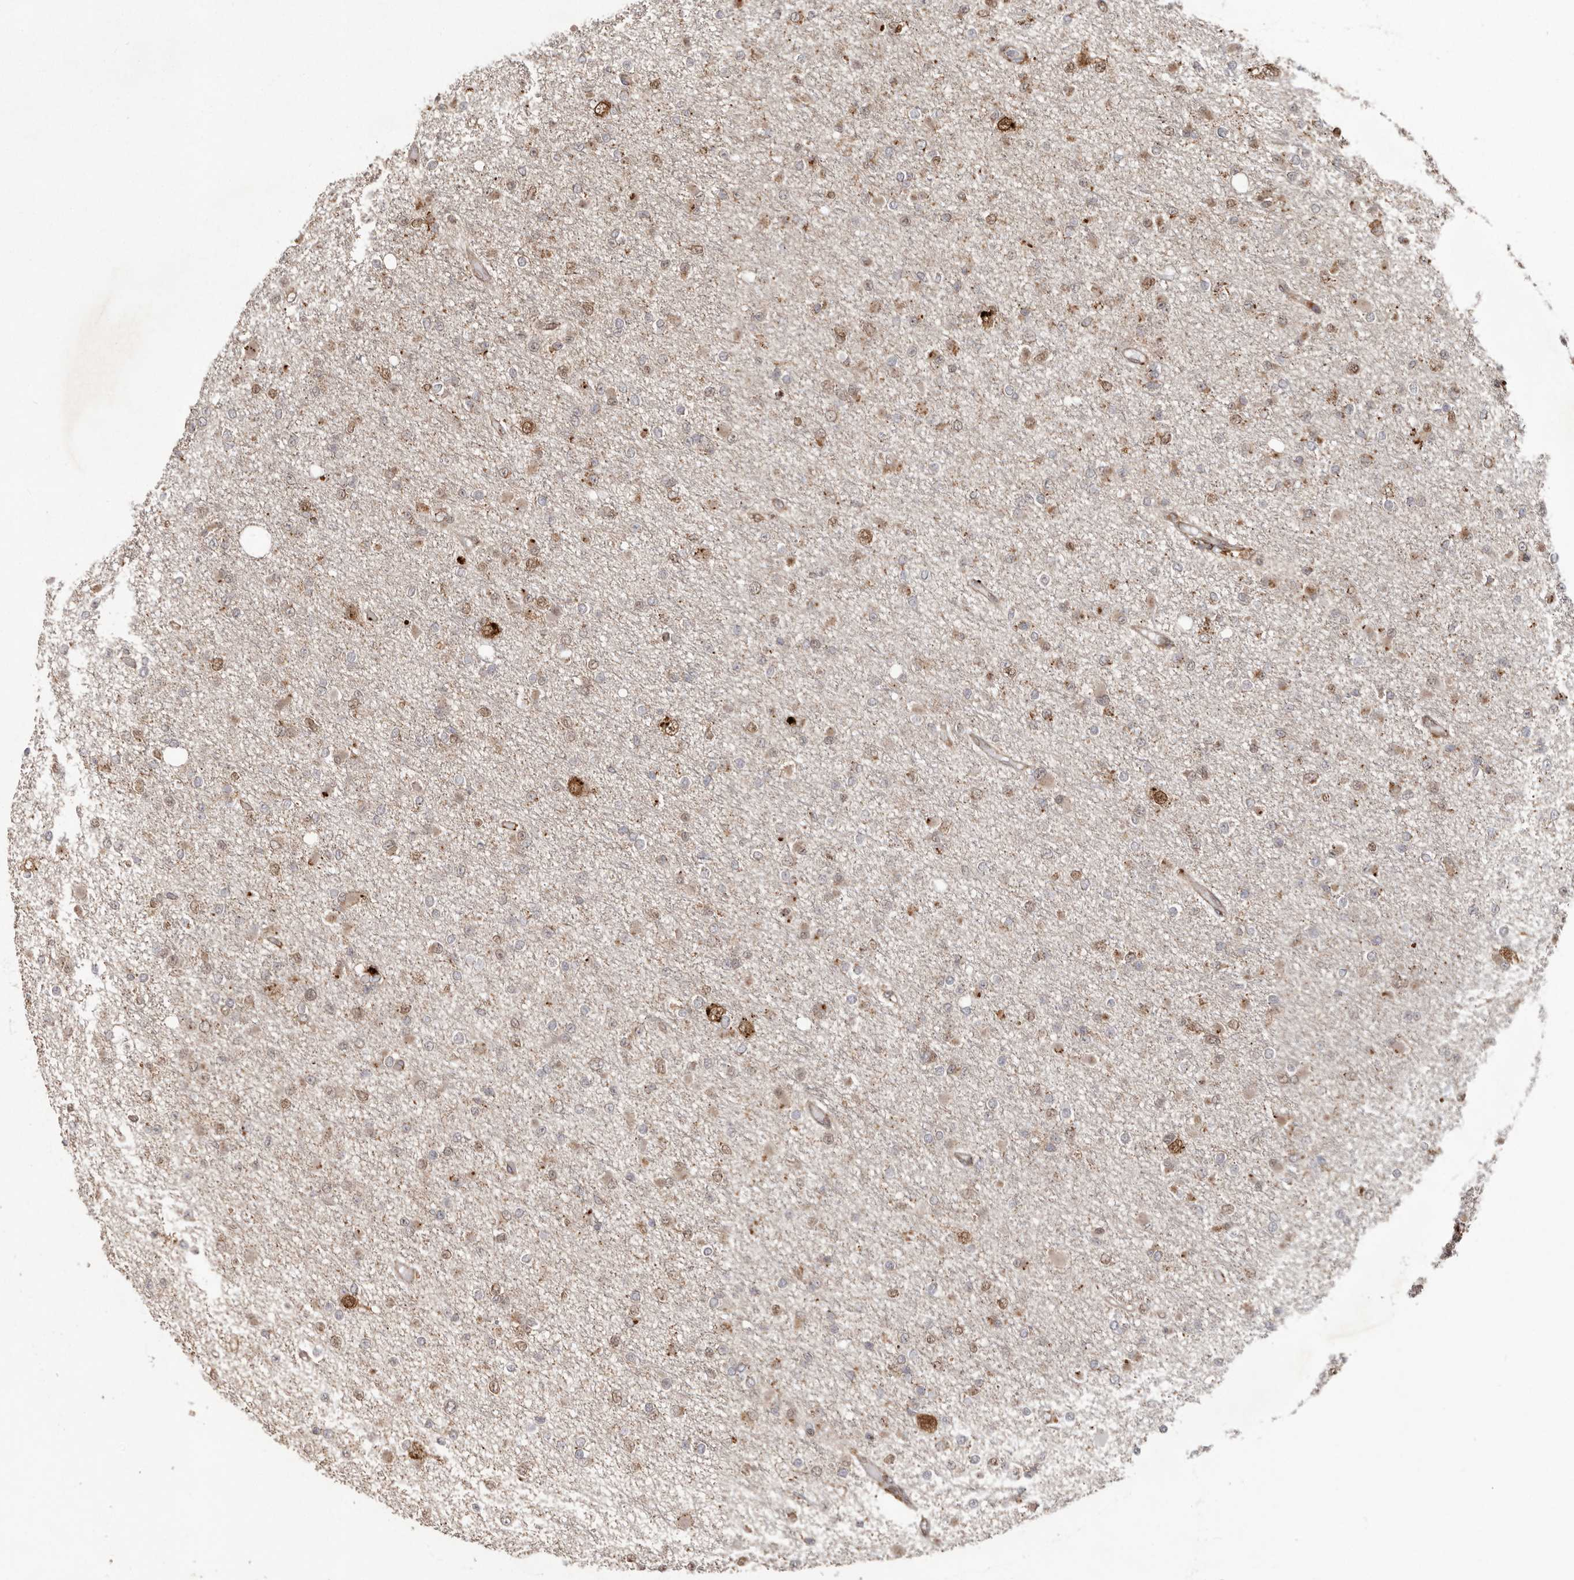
{"staining": {"intensity": "moderate", "quantity": "25%-75%", "location": "cytoplasmic/membranous,nuclear"}, "tissue": "glioma", "cell_type": "Tumor cells", "image_type": "cancer", "snomed": [{"axis": "morphology", "description": "Glioma, malignant, Low grade"}, {"axis": "topography", "description": "Brain"}], "caption": "Immunohistochemical staining of glioma exhibits medium levels of moderate cytoplasmic/membranous and nuclear expression in about 25%-75% of tumor cells.", "gene": "NUP43", "patient": {"sex": "female", "age": 22}}